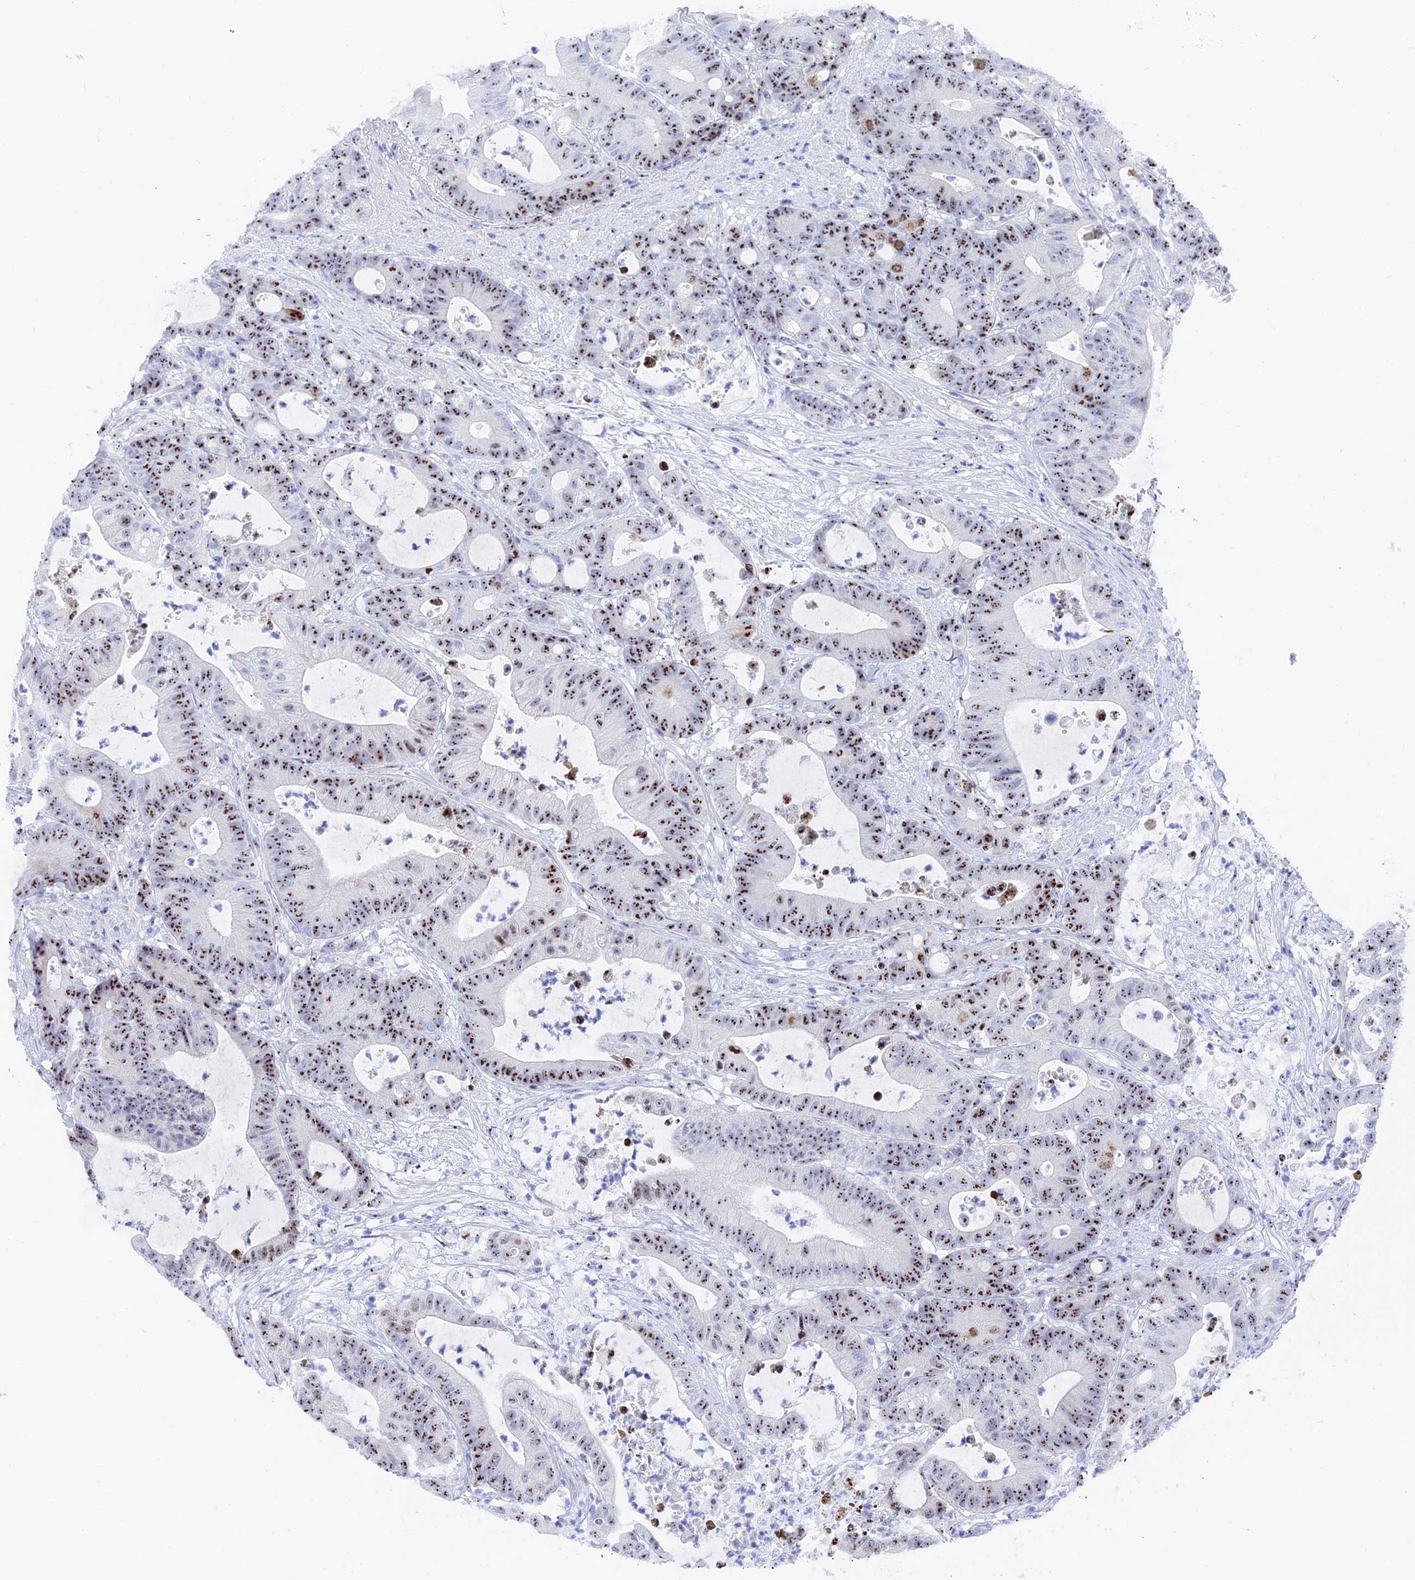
{"staining": {"intensity": "strong", "quantity": "25%-75%", "location": "nuclear"}, "tissue": "colorectal cancer", "cell_type": "Tumor cells", "image_type": "cancer", "snomed": [{"axis": "morphology", "description": "Adenocarcinoma, NOS"}, {"axis": "topography", "description": "Colon"}], "caption": "There is high levels of strong nuclear staining in tumor cells of colorectal cancer, as demonstrated by immunohistochemical staining (brown color).", "gene": "RSL1D1", "patient": {"sex": "female", "age": 84}}